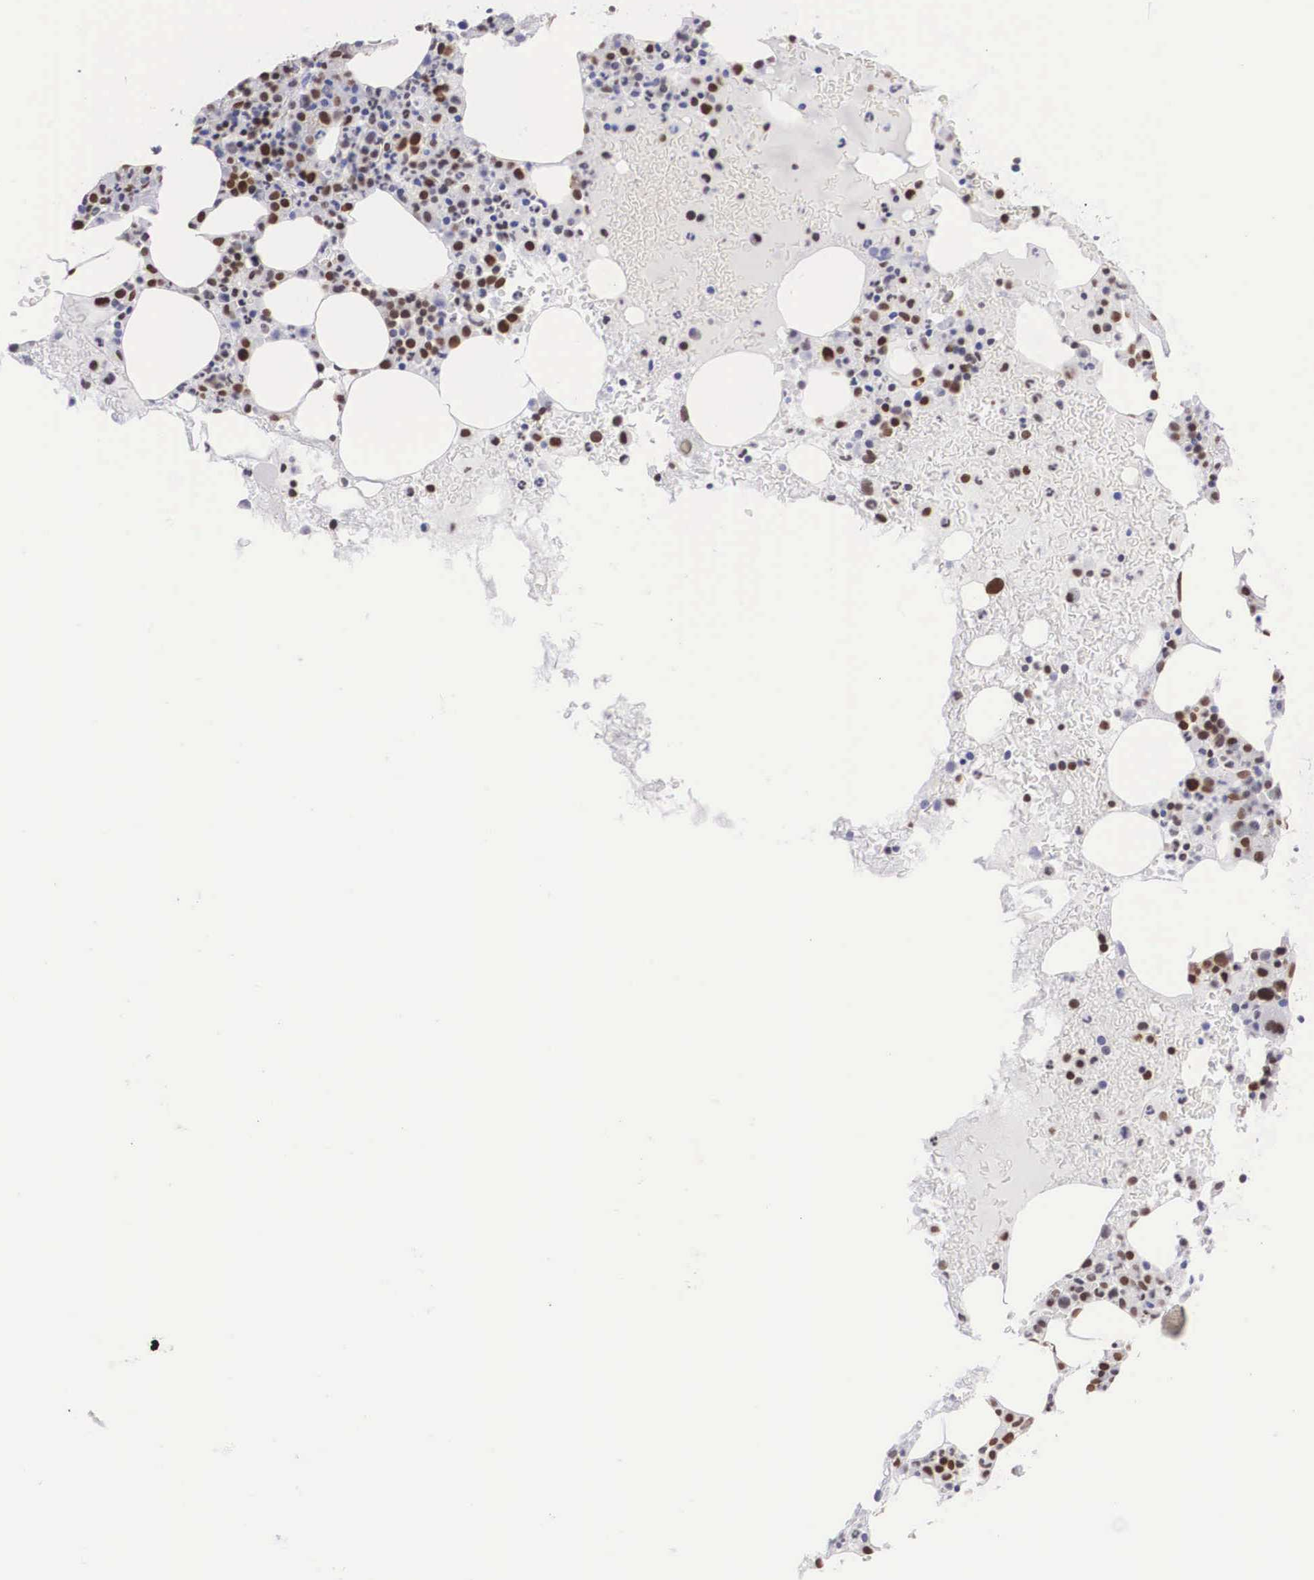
{"staining": {"intensity": "strong", "quantity": "25%-75%", "location": "nuclear"}, "tissue": "bone marrow", "cell_type": "Hematopoietic cells", "image_type": "normal", "snomed": [{"axis": "morphology", "description": "Normal tissue, NOS"}, {"axis": "topography", "description": "Bone marrow"}], "caption": "Bone marrow stained for a protein (brown) demonstrates strong nuclear positive staining in approximately 25%-75% of hematopoietic cells.", "gene": "HMGN5", "patient": {"sex": "female", "age": 88}}